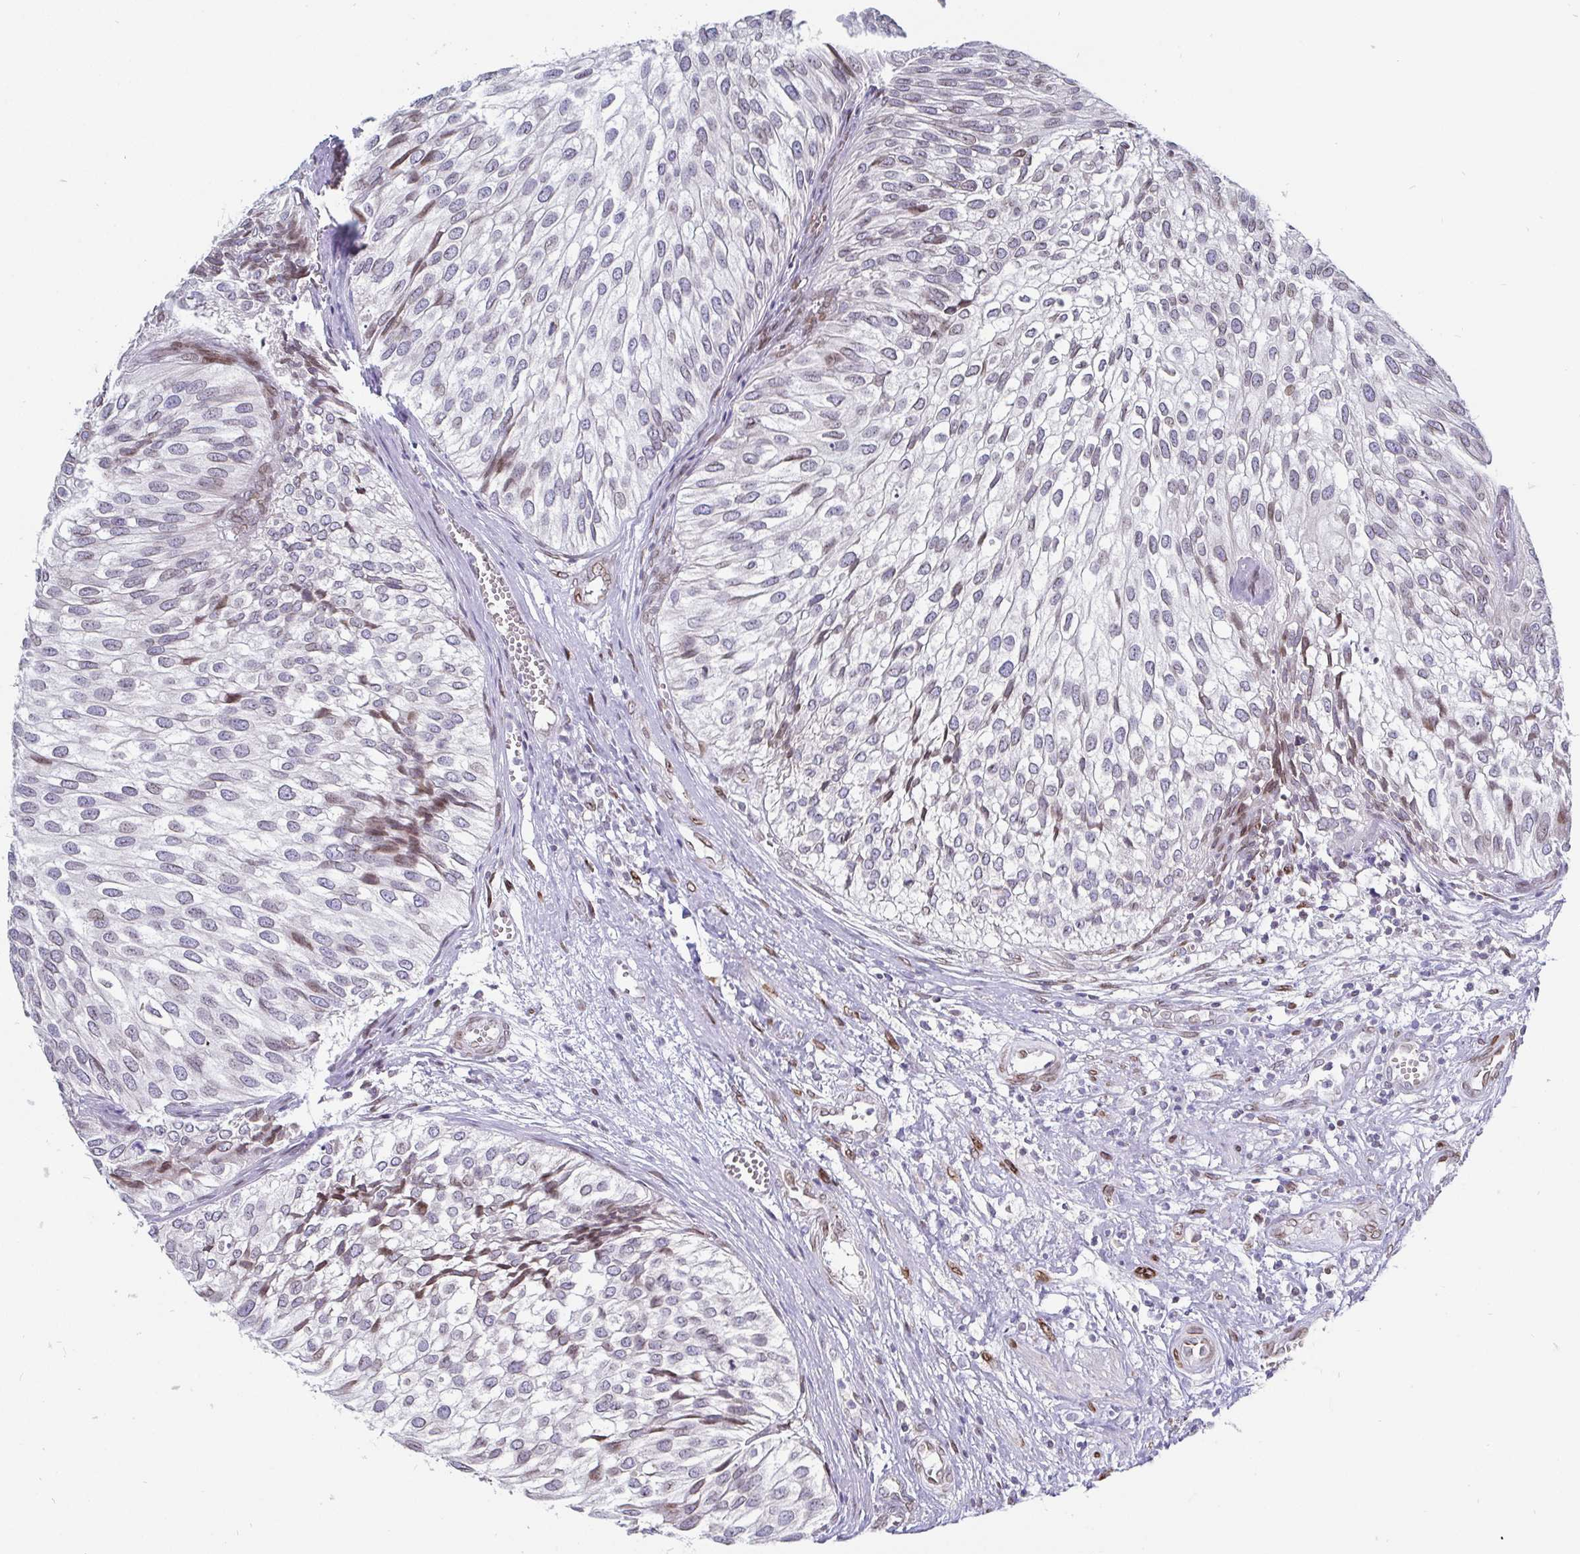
{"staining": {"intensity": "weak", "quantity": "25%-75%", "location": "nuclear"}, "tissue": "urothelial cancer", "cell_type": "Tumor cells", "image_type": "cancer", "snomed": [{"axis": "morphology", "description": "Urothelial carcinoma, Low grade"}, {"axis": "topography", "description": "Urinary bladder"}], "caption": "IHC of human urothelial carcinoma (low-grade) shows low levels of weak nuclear staining in approximately 25%-75% of tumor cells. (Brightfield microscopy of DAB IHC at high magnification).", "gene": "EMD", "patient": {"sex": "male", "age": 91}}